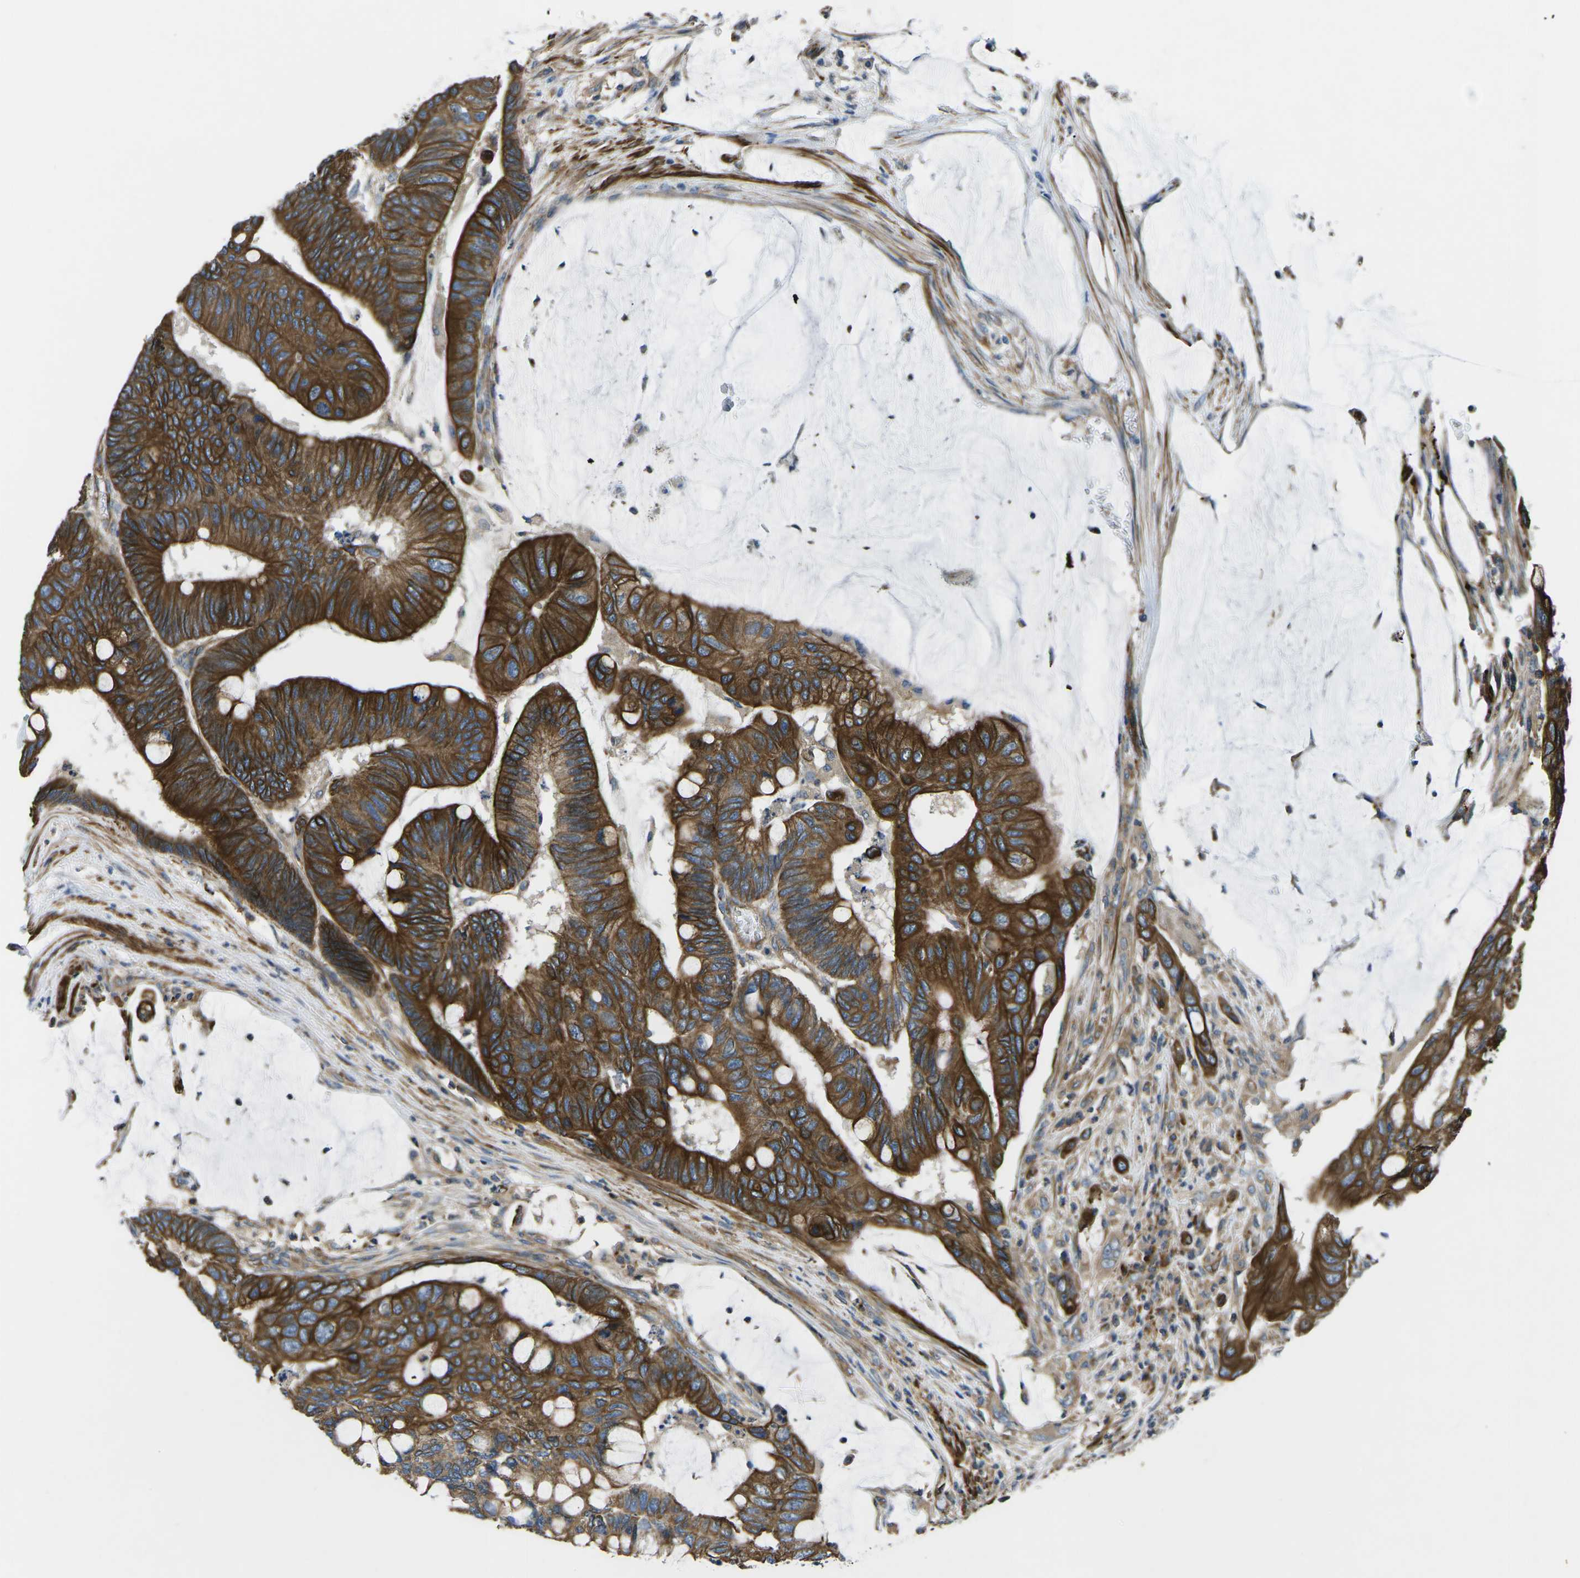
{"staining": {"intensity": "strong", "quantity": ">75%", "location": "cytoplasmic/membranous"}, "tissue": "colorectal cancer", "cell_type": "Tumor cells", "image_type": "cancer", "snomed": [{"axis": "morphology", "description": "Normal tissue, NOS"}, {"axis": "morphology", "description": "Adenocarcinoma, NOS"}, {"axis": "topography", "description": "Rectum"}], "caption": "Human colorectal cancer stained for a protein (brown) reveals strong cytoplasmic/membranous positive positivity in about >75% of tumor cells.", "gene": "KCNJ15", "patient": {"sex": "male", "age": 92}}